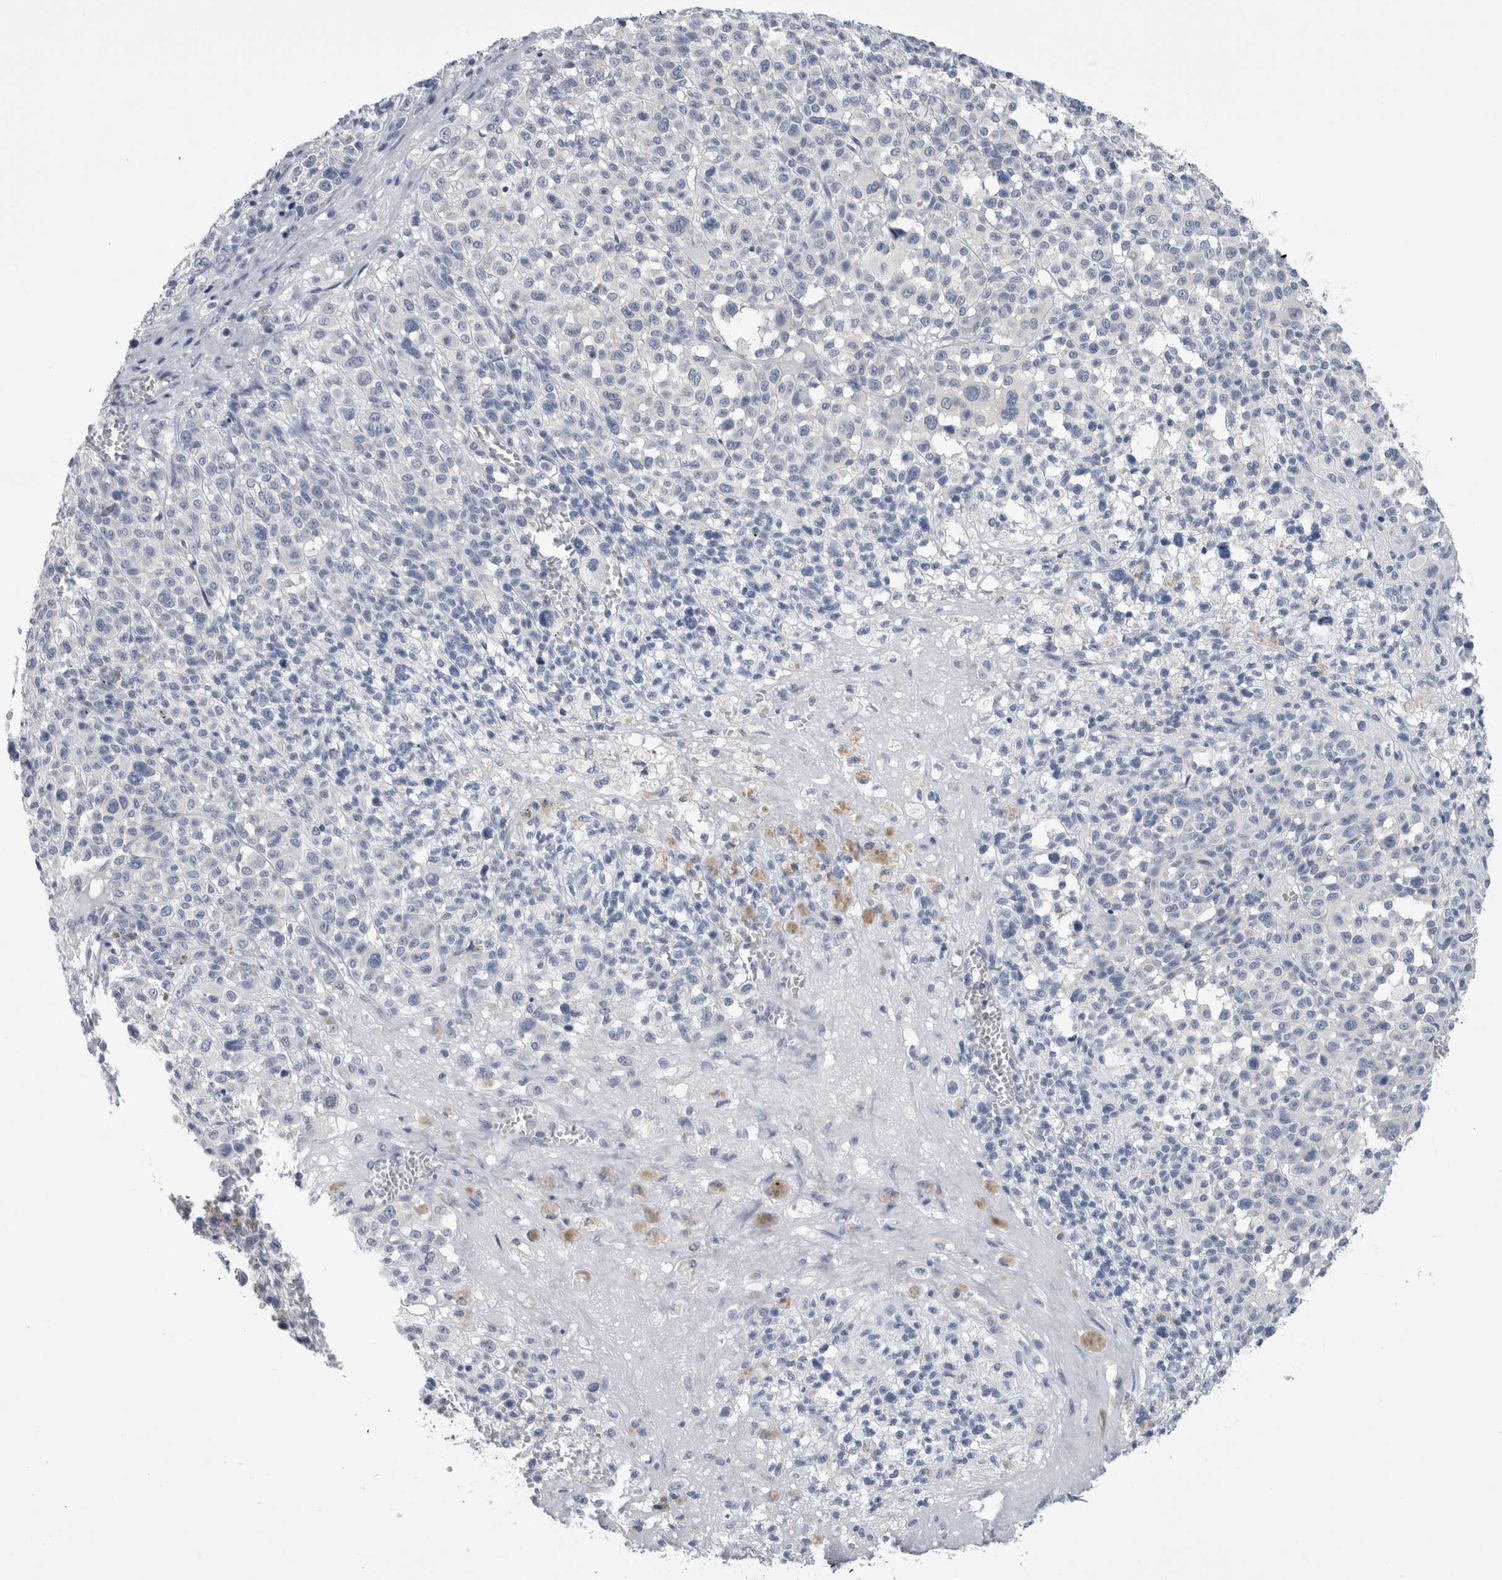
{"staining": {"intensity": "negative", "quantity": "none", "location": "none"}, "tissue": "melanoma", "cell_type": "Tumor cells", "image_type": "cancer", "snomed": [{"axis": "morphology", "description": "Malignant melanoma, Metastatic site"}, {"axis": "topography", "description": "Skin"}], "caption": "High power microscopy histopathology image of an immunohistochemistry image of malignant melanoma (metastatic site), revealing no significant expression in tumor cells.", "gene": "ANKFY1", "patient": {"sex": "female", "age": 74}}